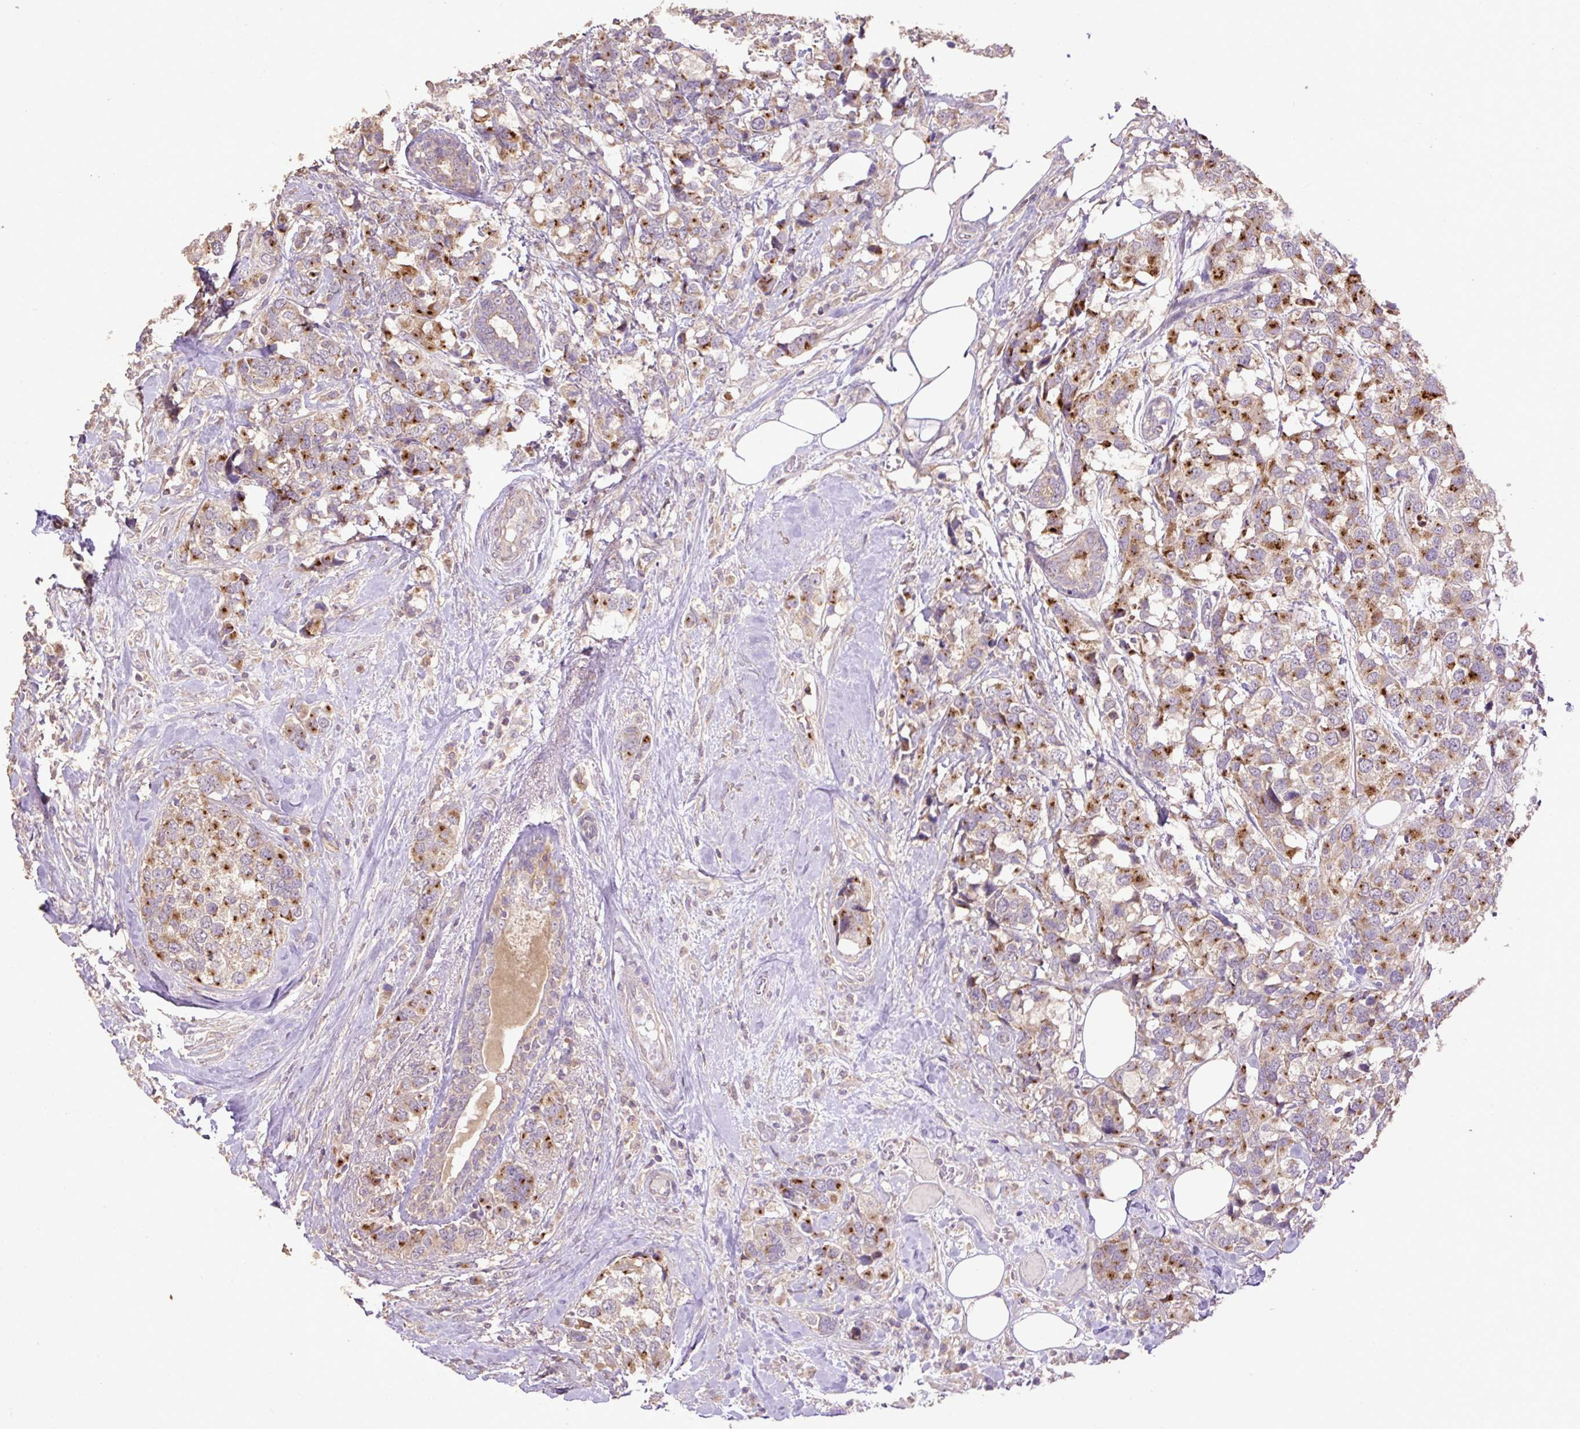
{"staining": {"intensity": "strong", "quantity": "25%-75%", "location": "cytoplasmic/membranous"}, "tissue": "breast cancer", "cell_type": "Tumor cells", "image_type": "cancer", "snomed": [{"axis": "morphology", "description": "Lobular carcinoma"}, {"axis": "topography", "description": "Breast"}], "caption": "IHC histopathology image of breast cancer stained for a protein (brown), which exhibits high levels of strong cytoplasmic/membranous positivity in approximately 25%-75% of tumor cells.", "gene": "ABR", "patient": {"sex": "female", "age": 59}}